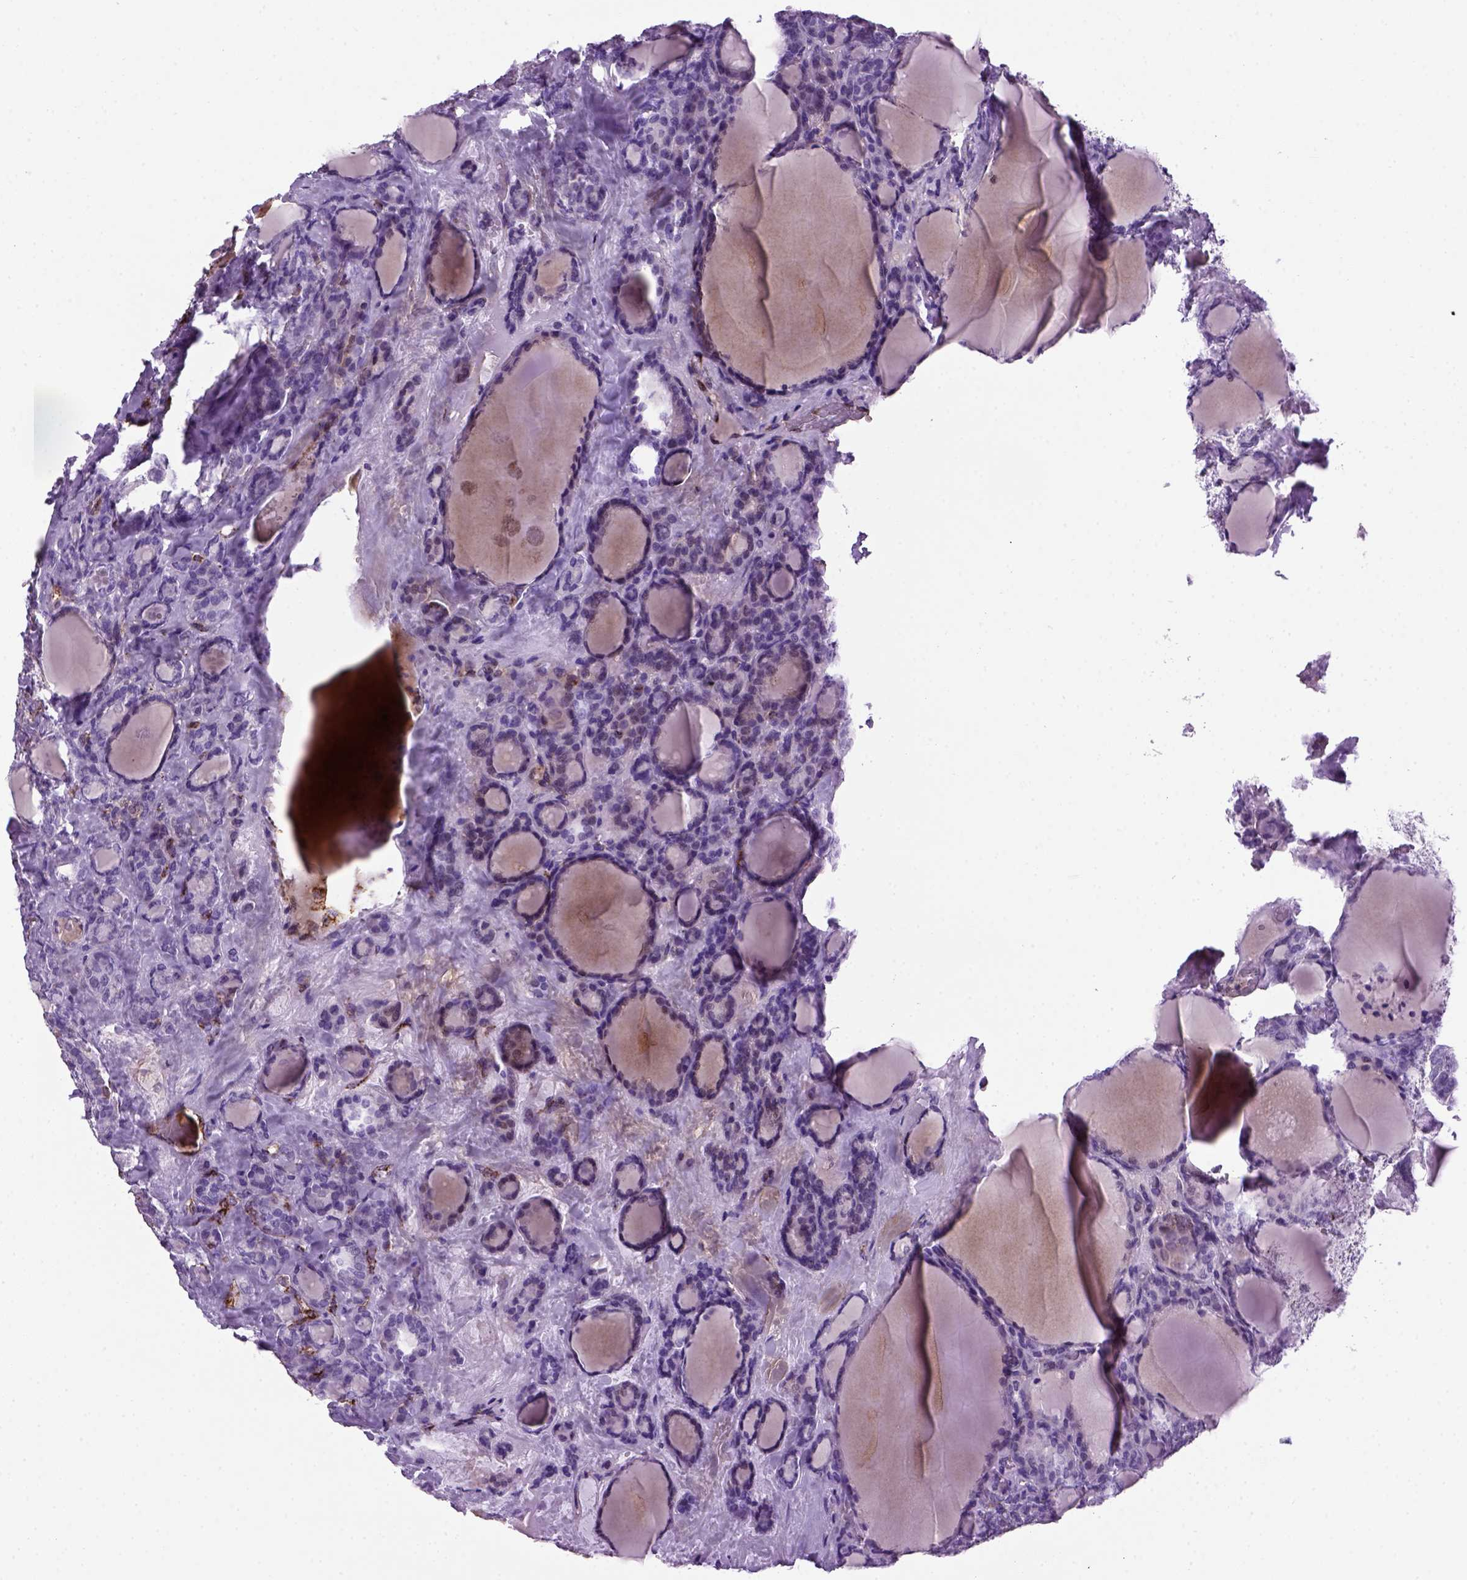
{"staining": {"intensity": "negative", "quantity": "none", "location": "none"}, "tissue": "thyroid cancer", "cell_type": "Tumor cells", "image_type": "cancer", "snomed": [{"axis": "morphology", "description": "Normal tissue, NOS"}, {"axis": "morphology", "description": "Follicular adenoma carcinoma, NOS"}, {"axis": "topography", "description": "Thyroid gland"}], "caption": "Tumor cells are negative for protein expression in human thyroid cancer (follicular adenoma carcinoma).", "gene": "VWF", "patient": {"sex": "female", "age": 31}}